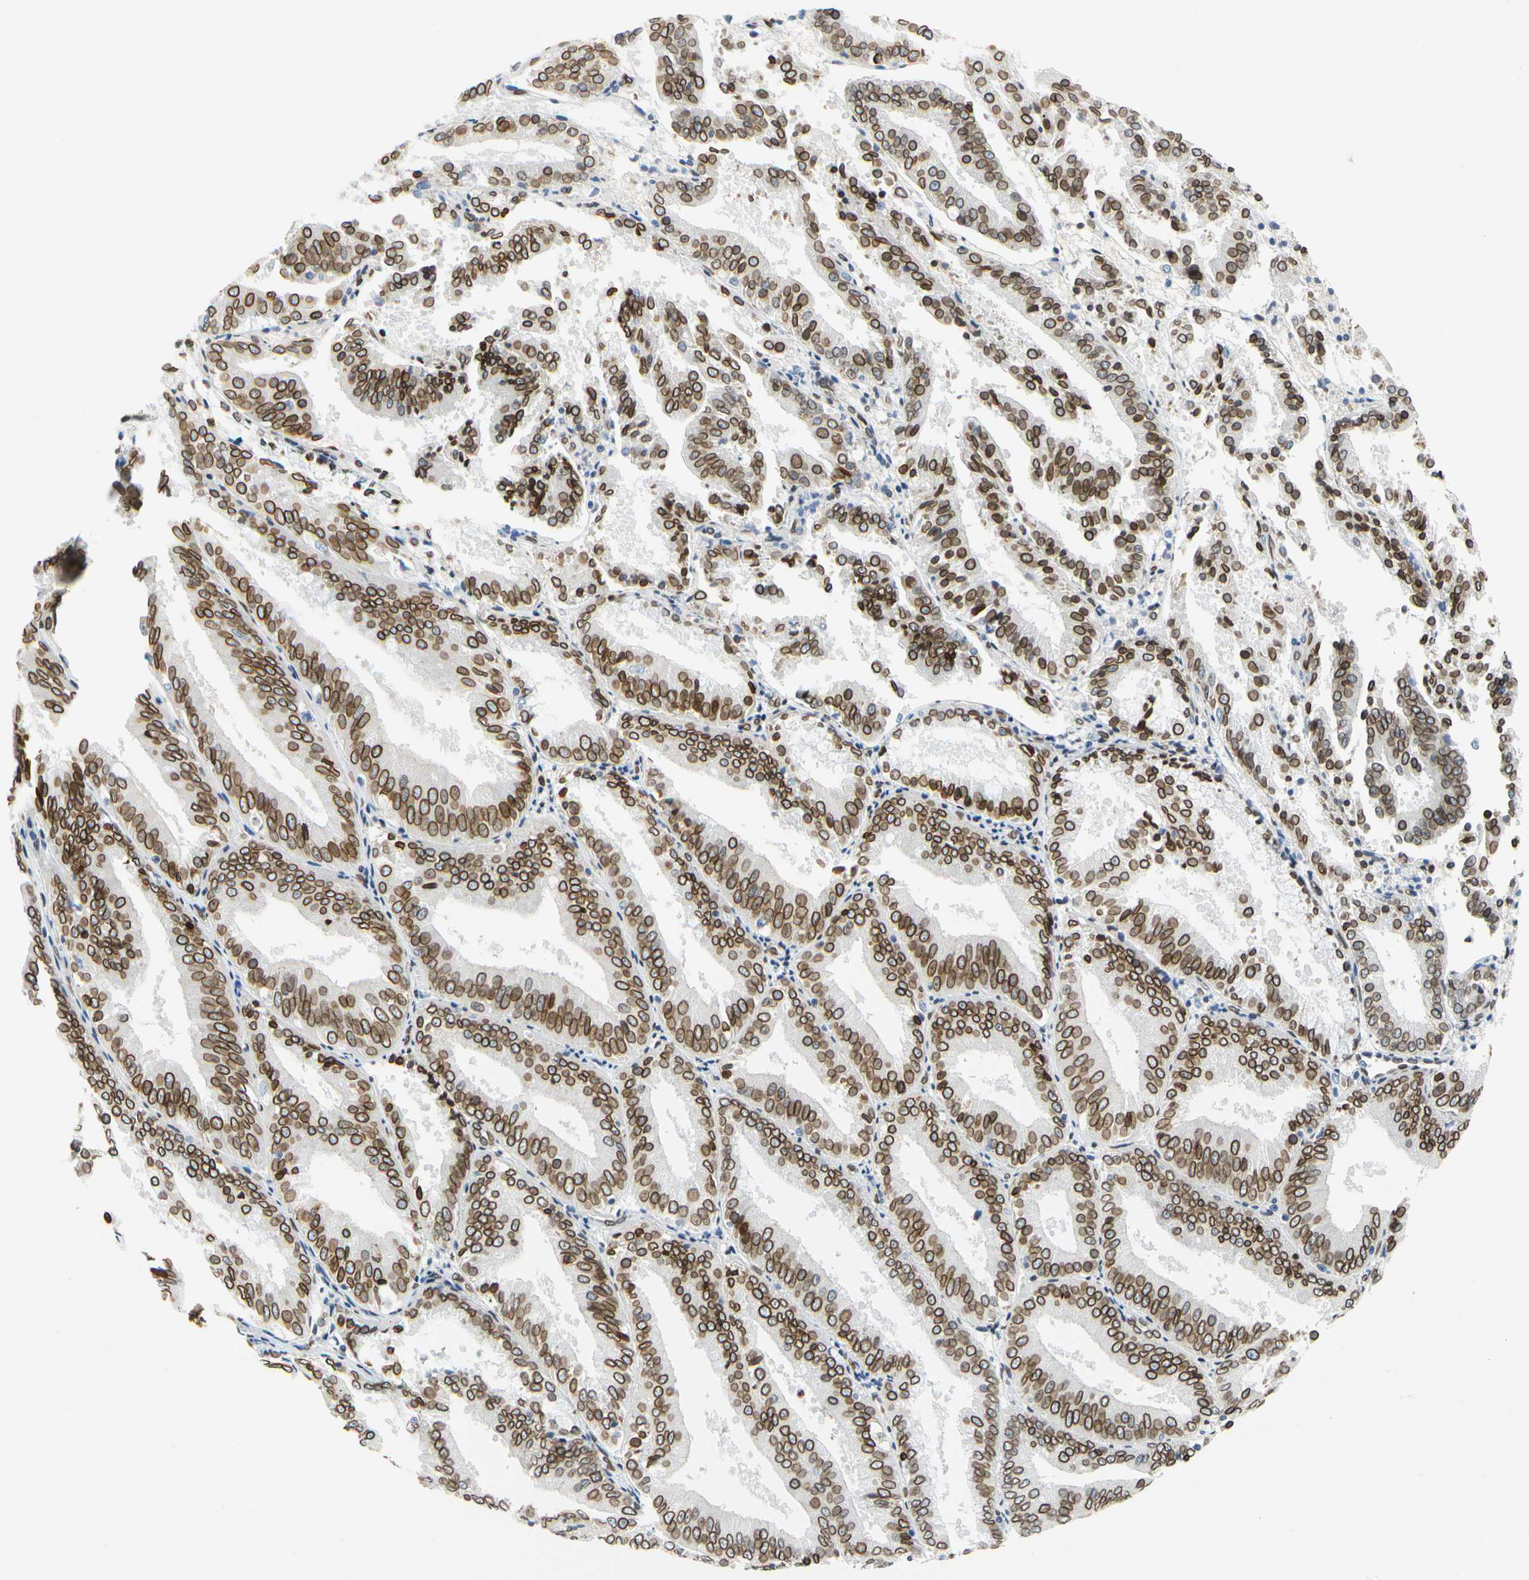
{"staining": {"intensity": "strong", "quantity": ">75%", "location": "cytoplasmic/membranous,nuclear"}, "tissue": "endometrial cancer", "cell_type": "Tumor cells", "image_type": "cancer", "snomed": [{"axis": "morphology", "description": "Adenocarcinoma, NOS"}, {"axis": "topography", "description": "Endometrium"}], "caption": "Tumor cells show high levels of strong cytoplasmic/membranous and nuclear expression in about >75% of cells in human adenocarcinoma (endometrial). Immunohistochemistry stains the protein of interest in brown and the nuclei are stained blue.", "gene": "SUN1", "patient": {"sex": "female", "age": 63}}